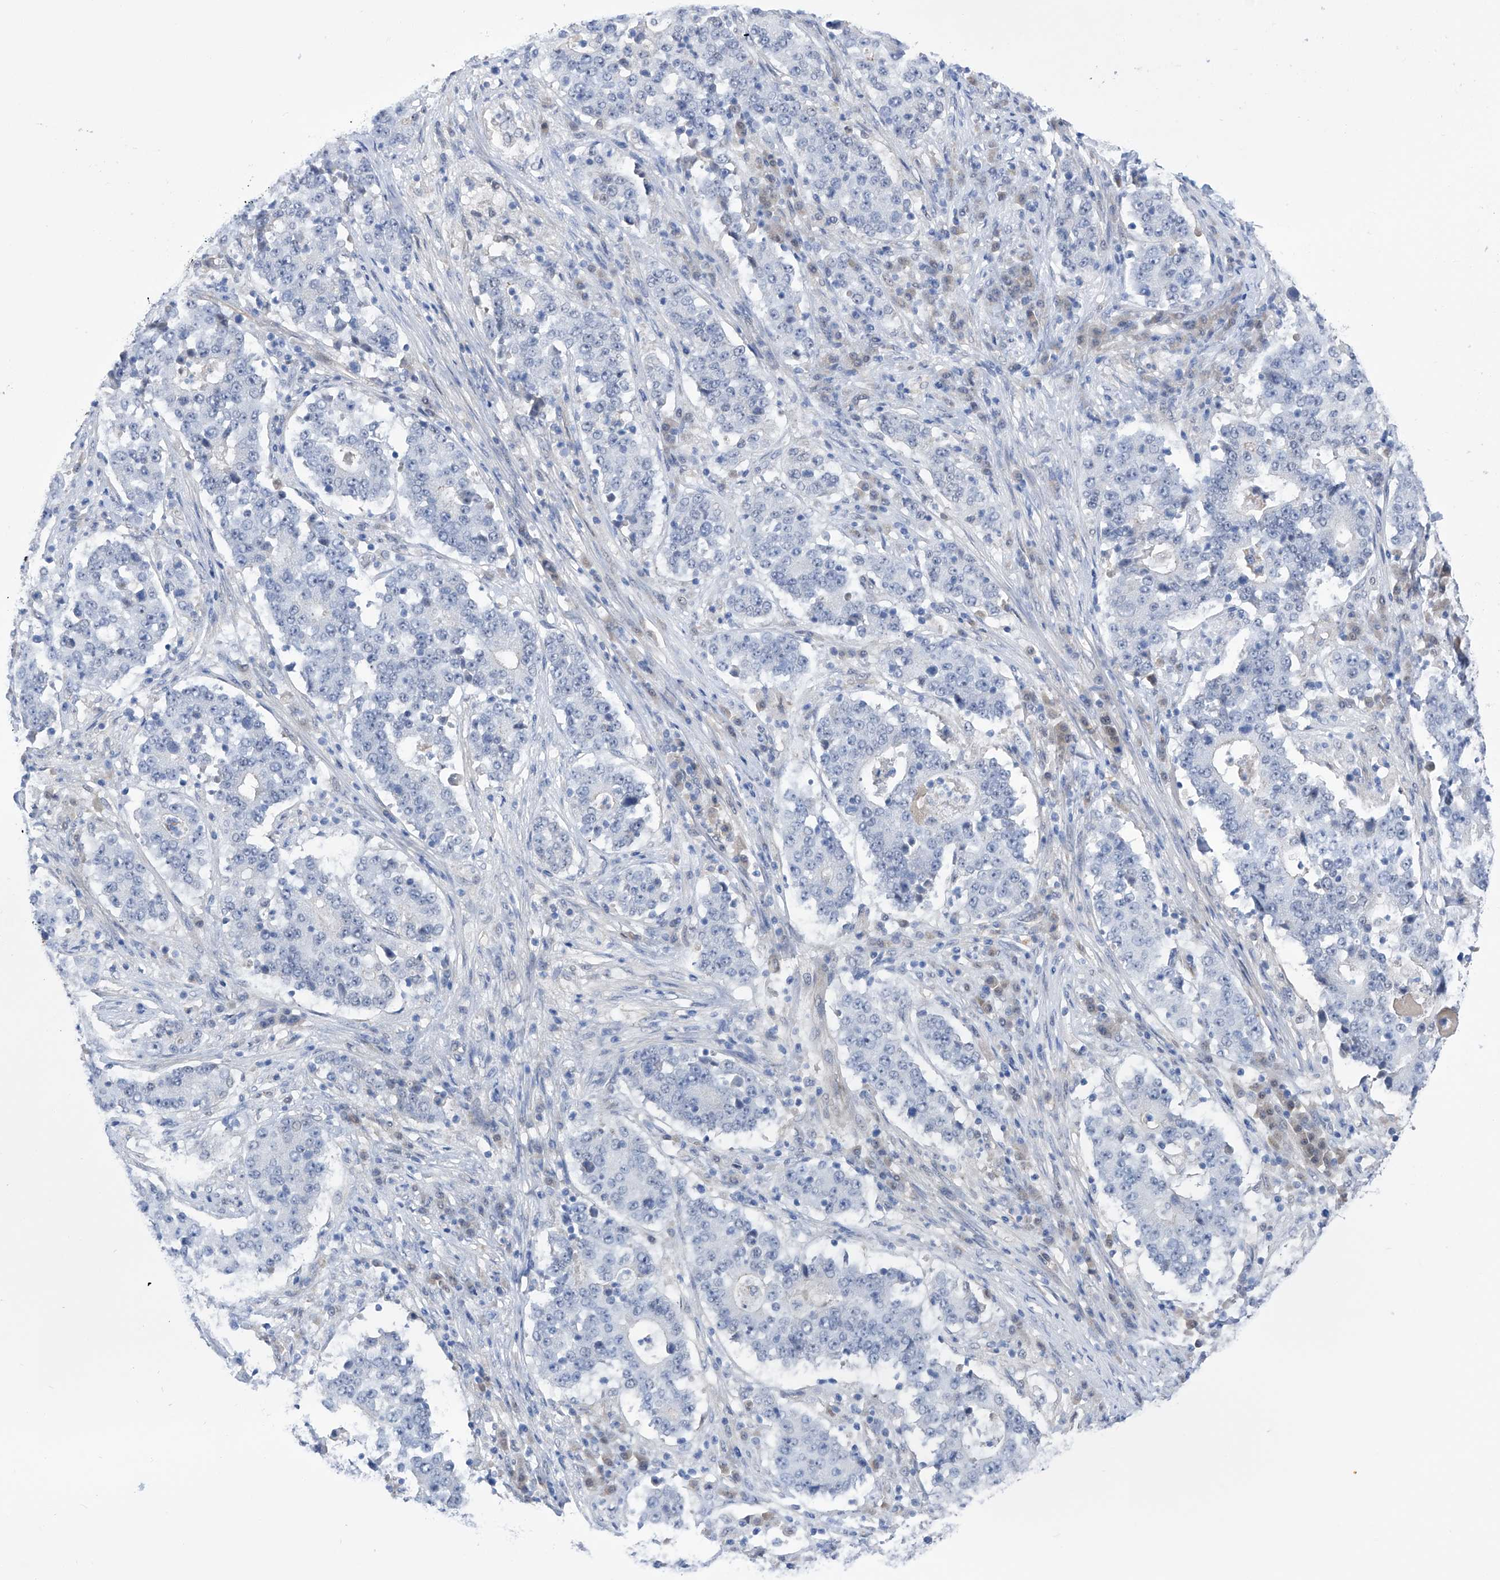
{"staining": {"intensity": "negative", "quantity": "none", "location": "none"}, "tissue": "stomach cancer", "cell_type": "Tumor cells", "image_type": "cancer", "snomed": [{"axis": "morphology", "description": "Adenocarcinoma, NOS"}, {"axis": "topography", "description": "Stomach"}], "caption": "Adenocarcinoma (stomach) was stained to show a protein in brown. There is no significant positivity in tumor cells. (Brightfield microscopy of DAB immunohistochemistry at high magnification).", "gene": "PGM3", "patient": {"sex": "male", "age": 59}}